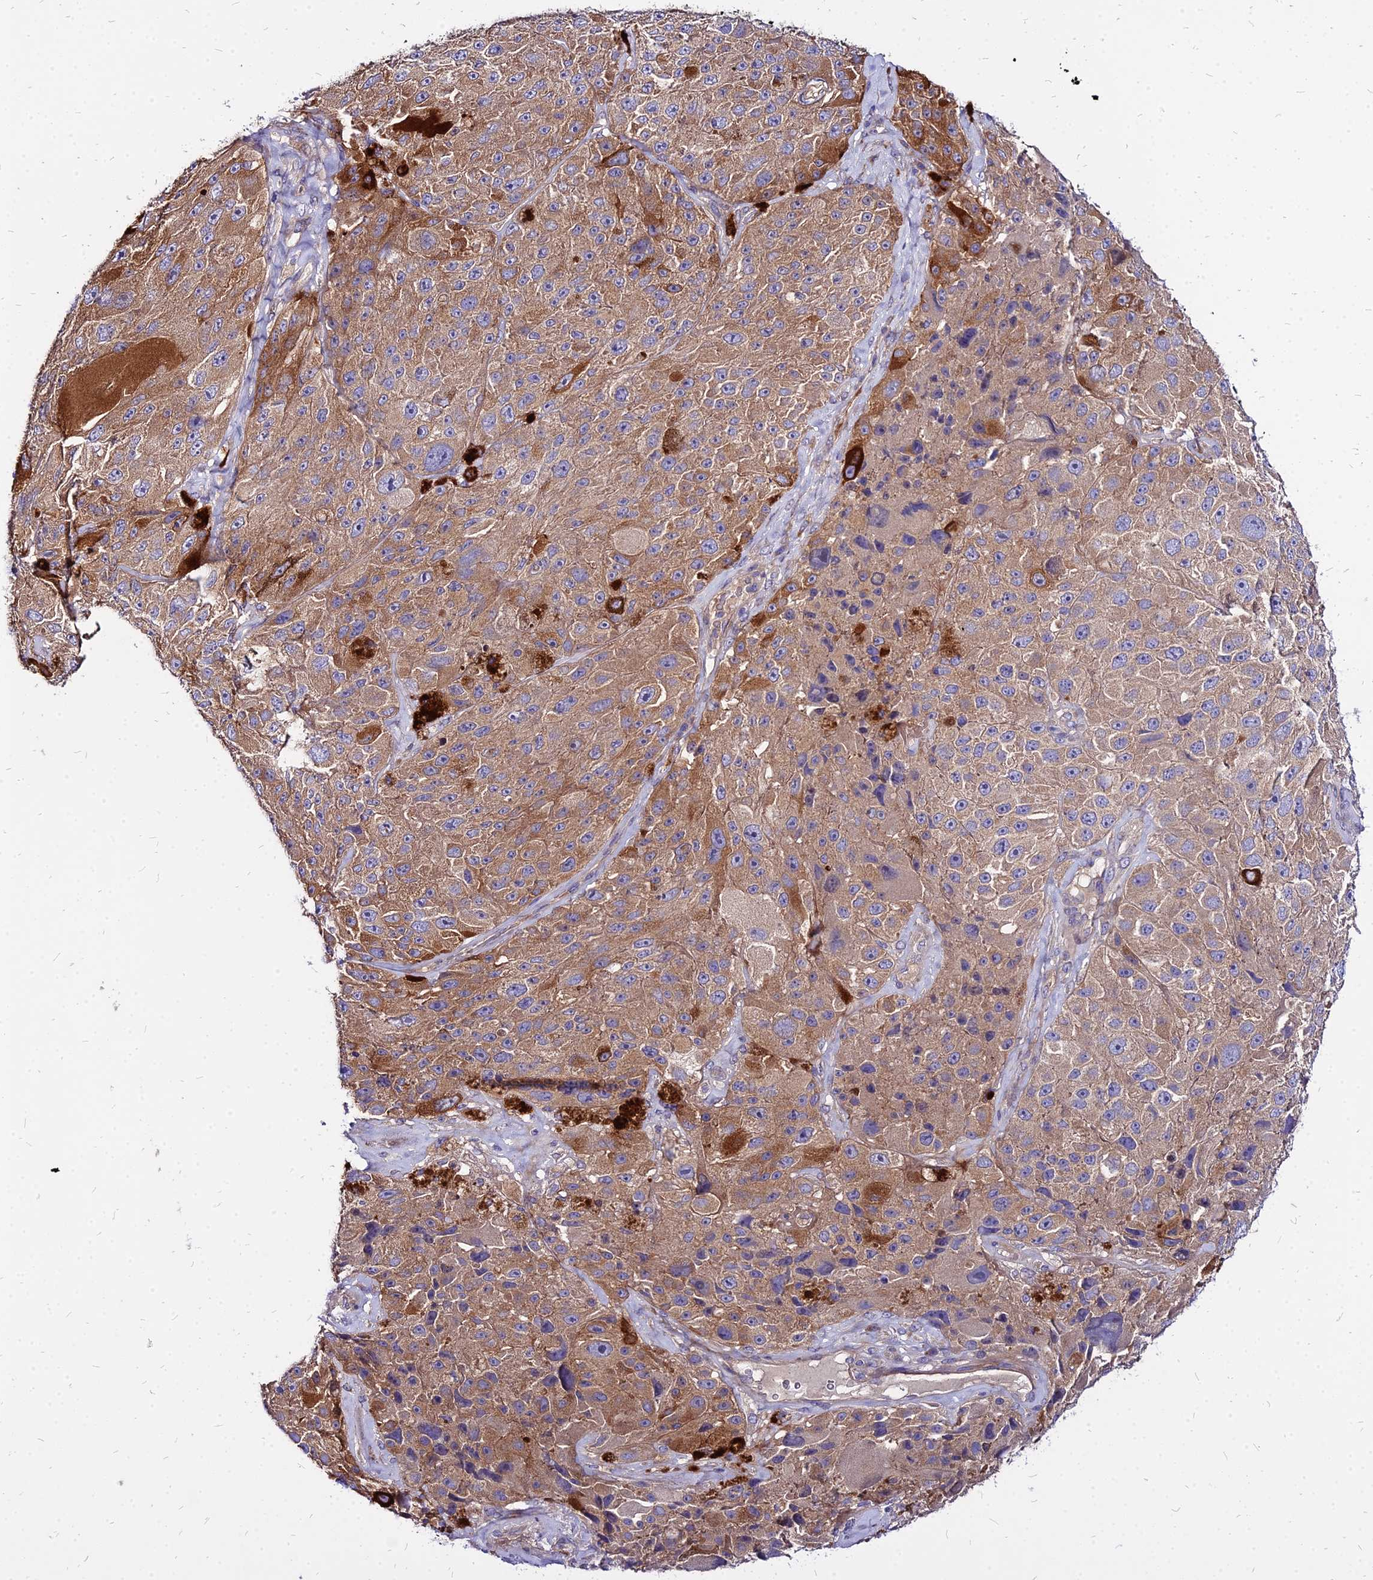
{"staining": {"intensity": "moderate", "quantity": "25%-75%", "location": "cytoplasmic/membranous"}, "tissue": "melanoma", "cell_type": "Tumor cells", "image_type": "cancer", "snomed": [{"axis": "morphology", "description": "Malignant melanoma, Metastatic site"}, {"axis": "topography", "description": "Lymph node"}], "caption": "Malignant melanoma (metastatic site) stained with immunohistochemistry (IHC) shows moderate cytoplasmic/membranous expression in about 25%-75% of tumor cells.", "gene": "COMMD10", "patient": {"sex": "male", "age": 62}}